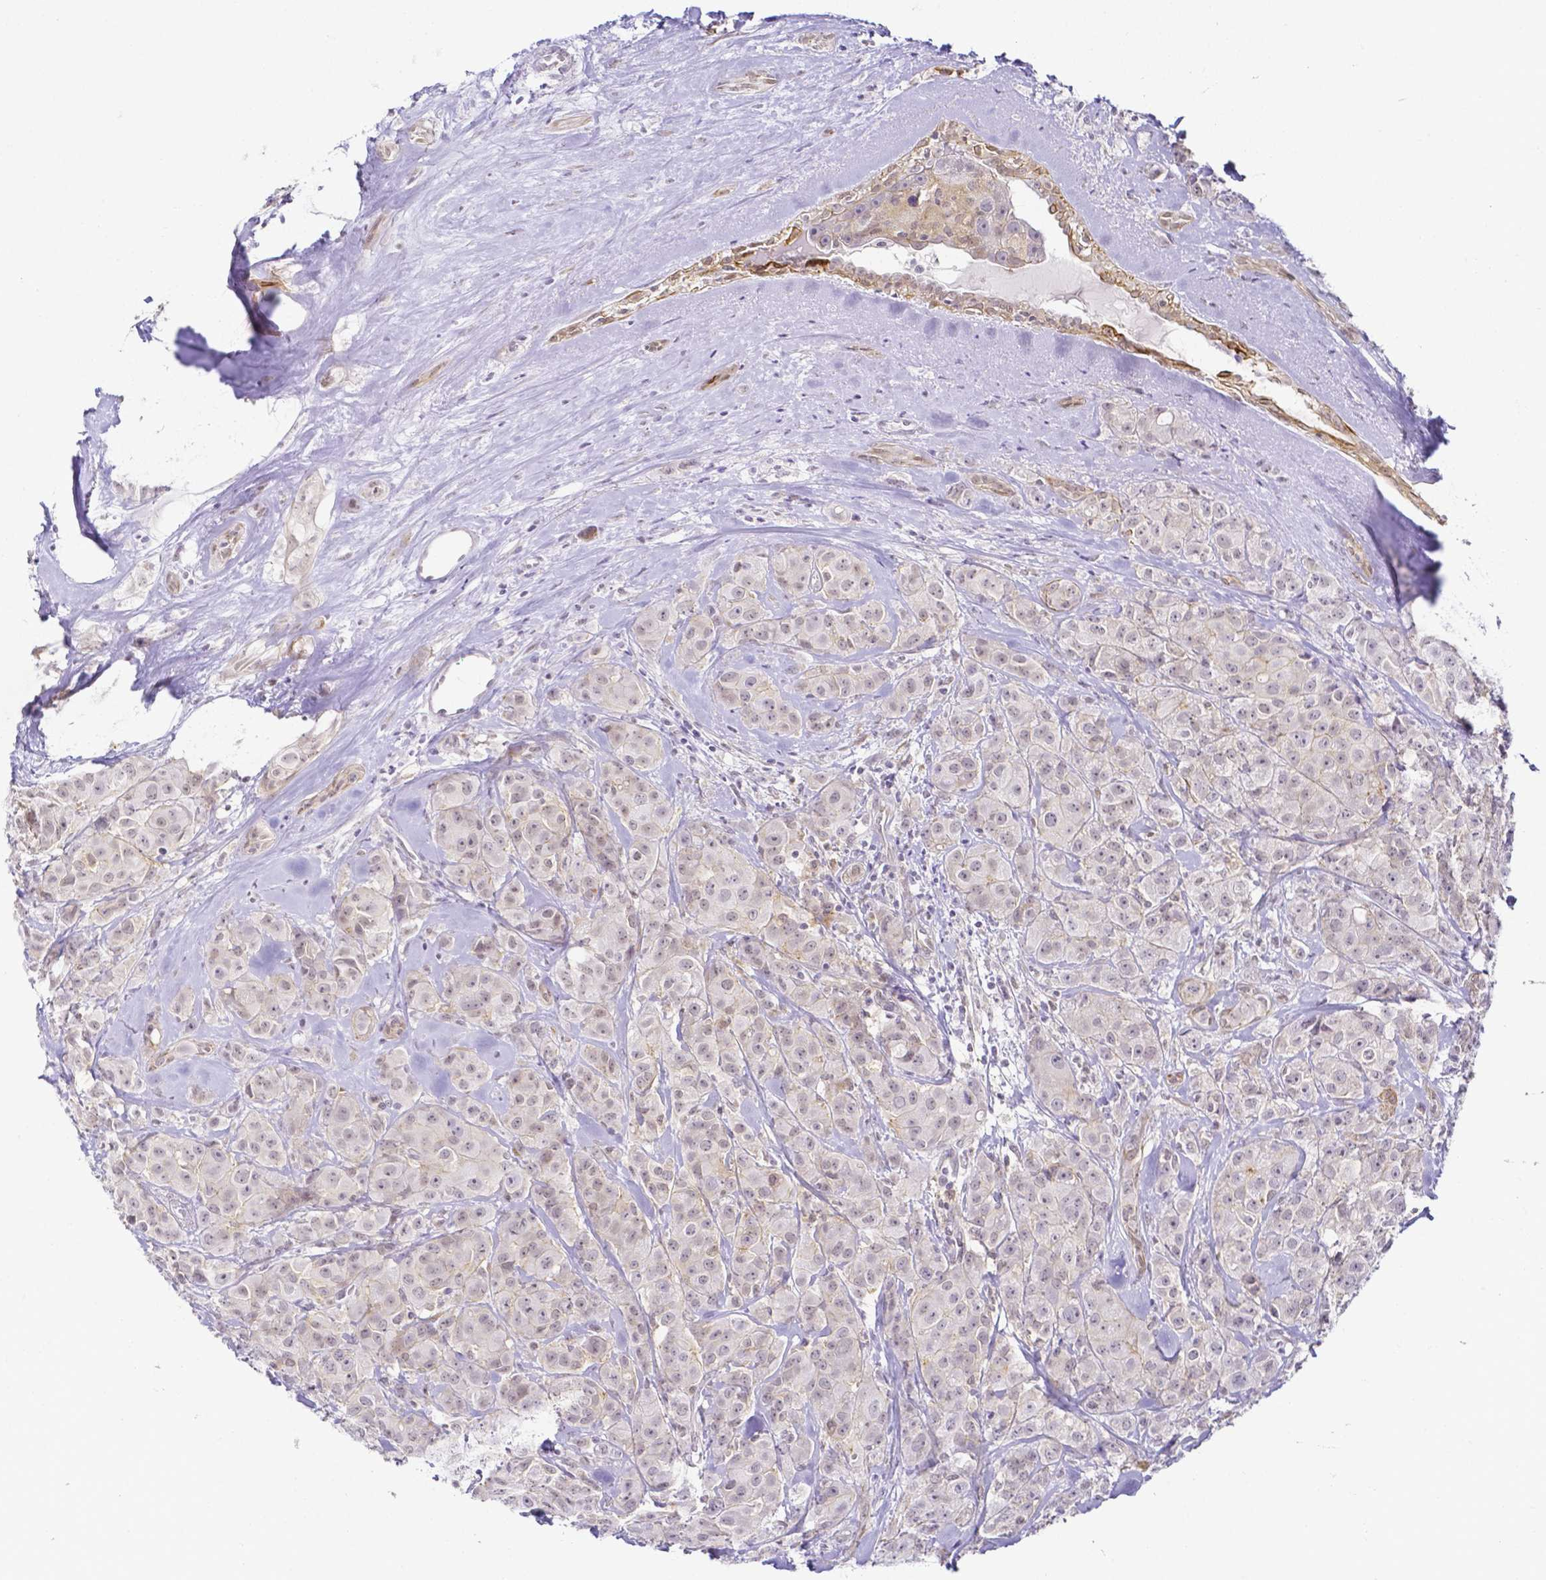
{"staining": {"intensity": "weak", "quantity": "<25%", "location": "nuclear"}, "tissue": "breast cancer", "cell_type": "Tumor cells", "image_type": "cancer", "snomed": [{"axis": "morphology", "description": "Normal tissue, NOS"}, {"axis": "morphology", "description": "Duct carcinoma"}, {"axis": "topography", "description": "Breast"}], "caption": "Tumor cells show no significant expression in breast intraductal carcinoma.", "gene": "FAM83G", "patient": {"sex": "female", "age": 43}}